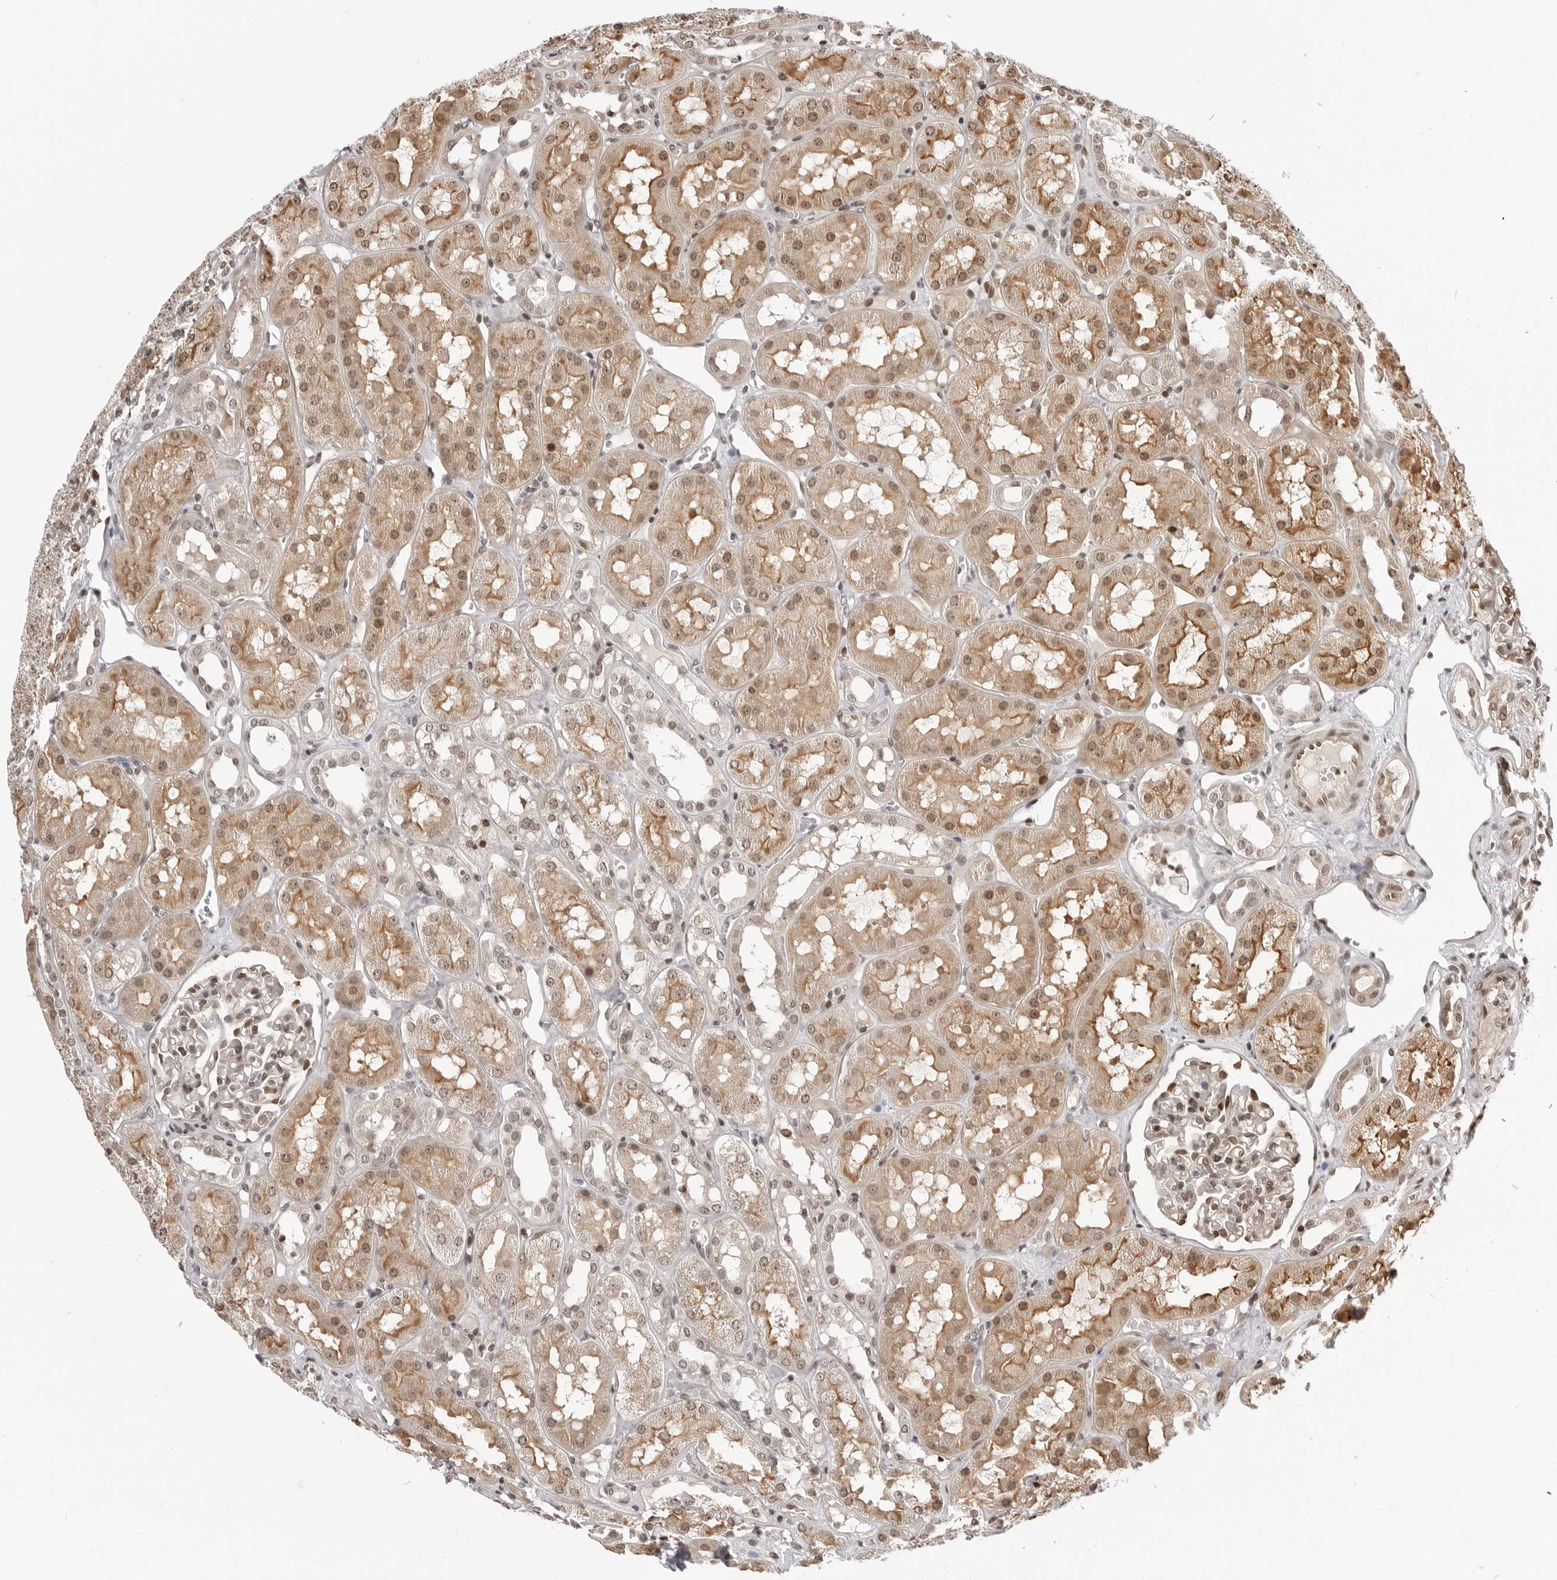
{"staining": {"intensity": "moderate", "quantity": "<25%", "location": "nuclear"}, "tissue": "kidney", "cell_type": "Cells in glomeruli", "image_type": "normal", "snomed": [{"axis": "morphology", "description": "Normal tissue, NOS"}, {"axis": "topography", "description": "Kidney"}], "caption": "Moderate nuclear positivity for a protein is seen in about <25% of cells in glomeruli of normal kidney using immunohistochemistry.", "gene": "C8orf33", "patient": {"sex": "male", "age": 16}}